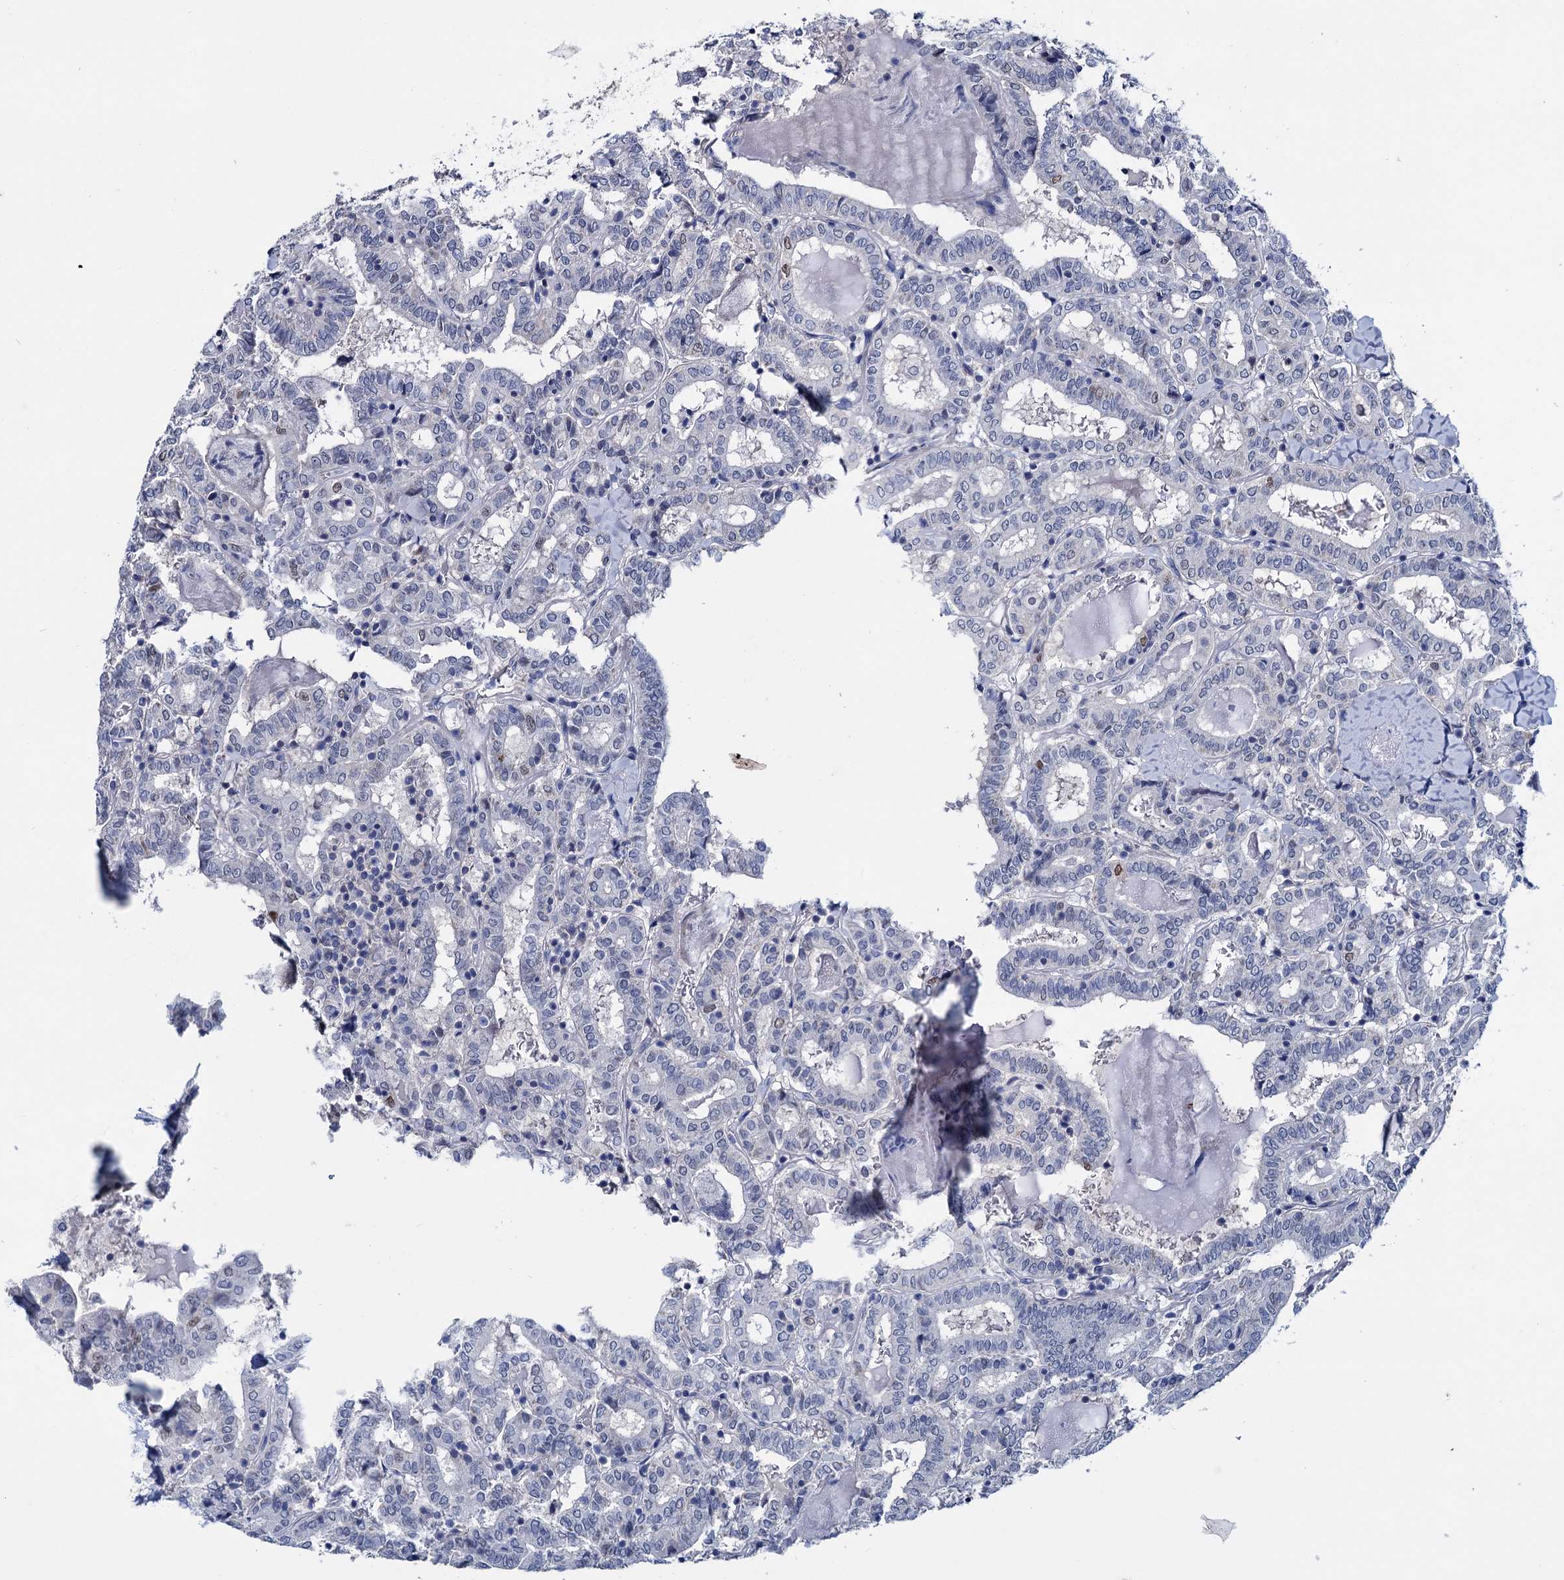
{"staining": {"intensity": "moderate", "quantity": "<25%", "location": "nuclear"}, "tissue": "thyroid cancer", "cell_type": "Tumor cells", "image_type": "cancer", "snomed": [{"axis": "morphology", "description": "Papillary adenocarcinoma, NOS"}, {"axis": "topography", "description": "Thyroid gland"}], "caption": "Immunohistochemistry staining of thyroid cancer, which displays low levels of moderate nuclear staining in approximately <25% of tumor cells indicating moderate nuclear protein positivity. The staining was performed using DAB (3,3'-diaminobenzidine) (brown) for protein detection and nuclei were counterstained in hematoxylin (blue).", "gene": "FAM111B", "patient": {"sex": "female", "age": 72}}